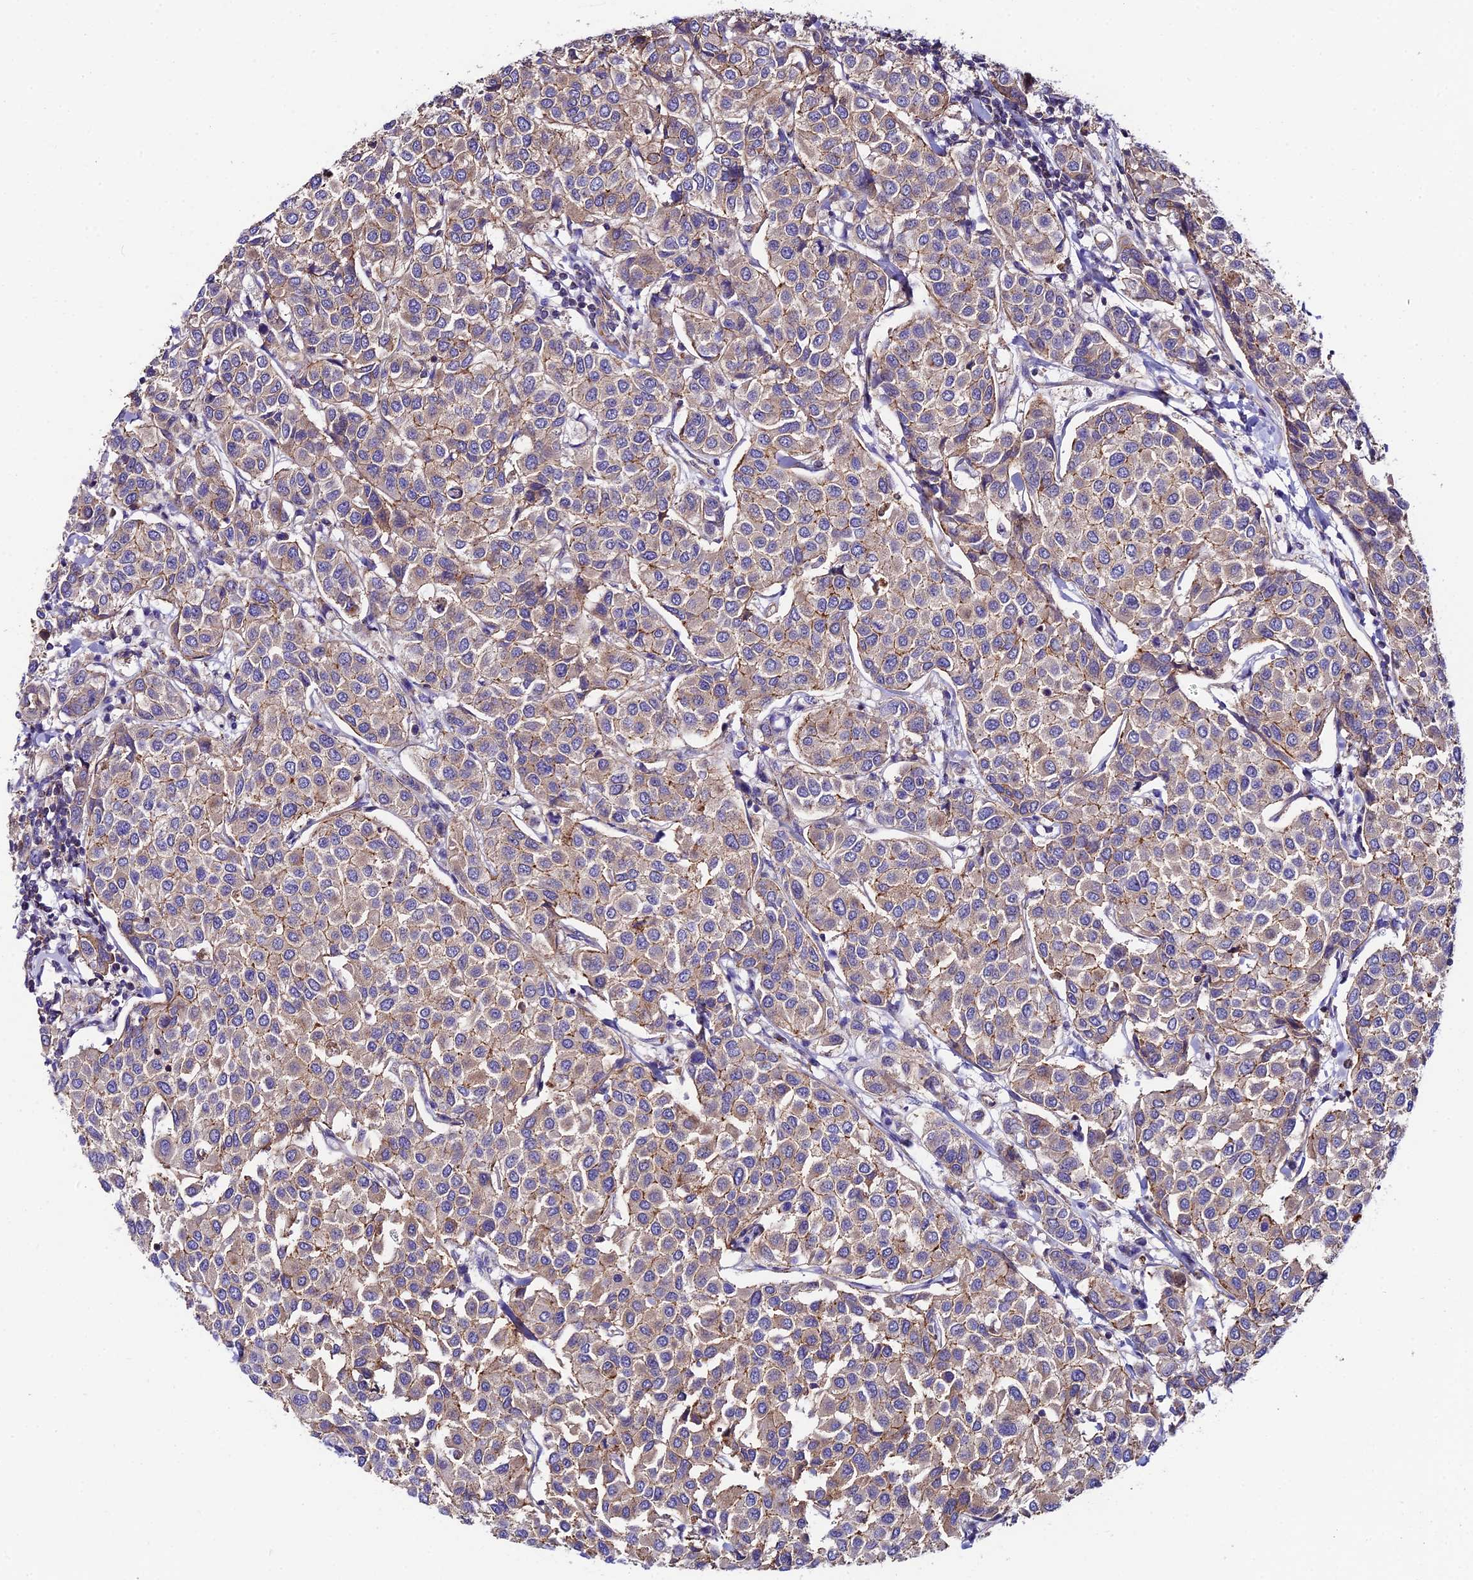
{"staining": {"intensity": "weak", "quantity": "25%-75%", "location": "cytoplasmic/membranous"}, "tissue": "breast cancer", "cell_type": "Tumor cells", "image_type": "cancer", "snomed": [{"axis": "morphology", "description": "Duct carcinoma"}, {"axis": "topography", "description": "Breast"}], "caption": "Protein analysis of invasive ductal carcinoma (breast) tissue shows weak cytoplasmic/membranous staining in about 25%-75% of tumor cells.", "gene": "QRFP", "patient": {"sex": "female", "age": 55}}